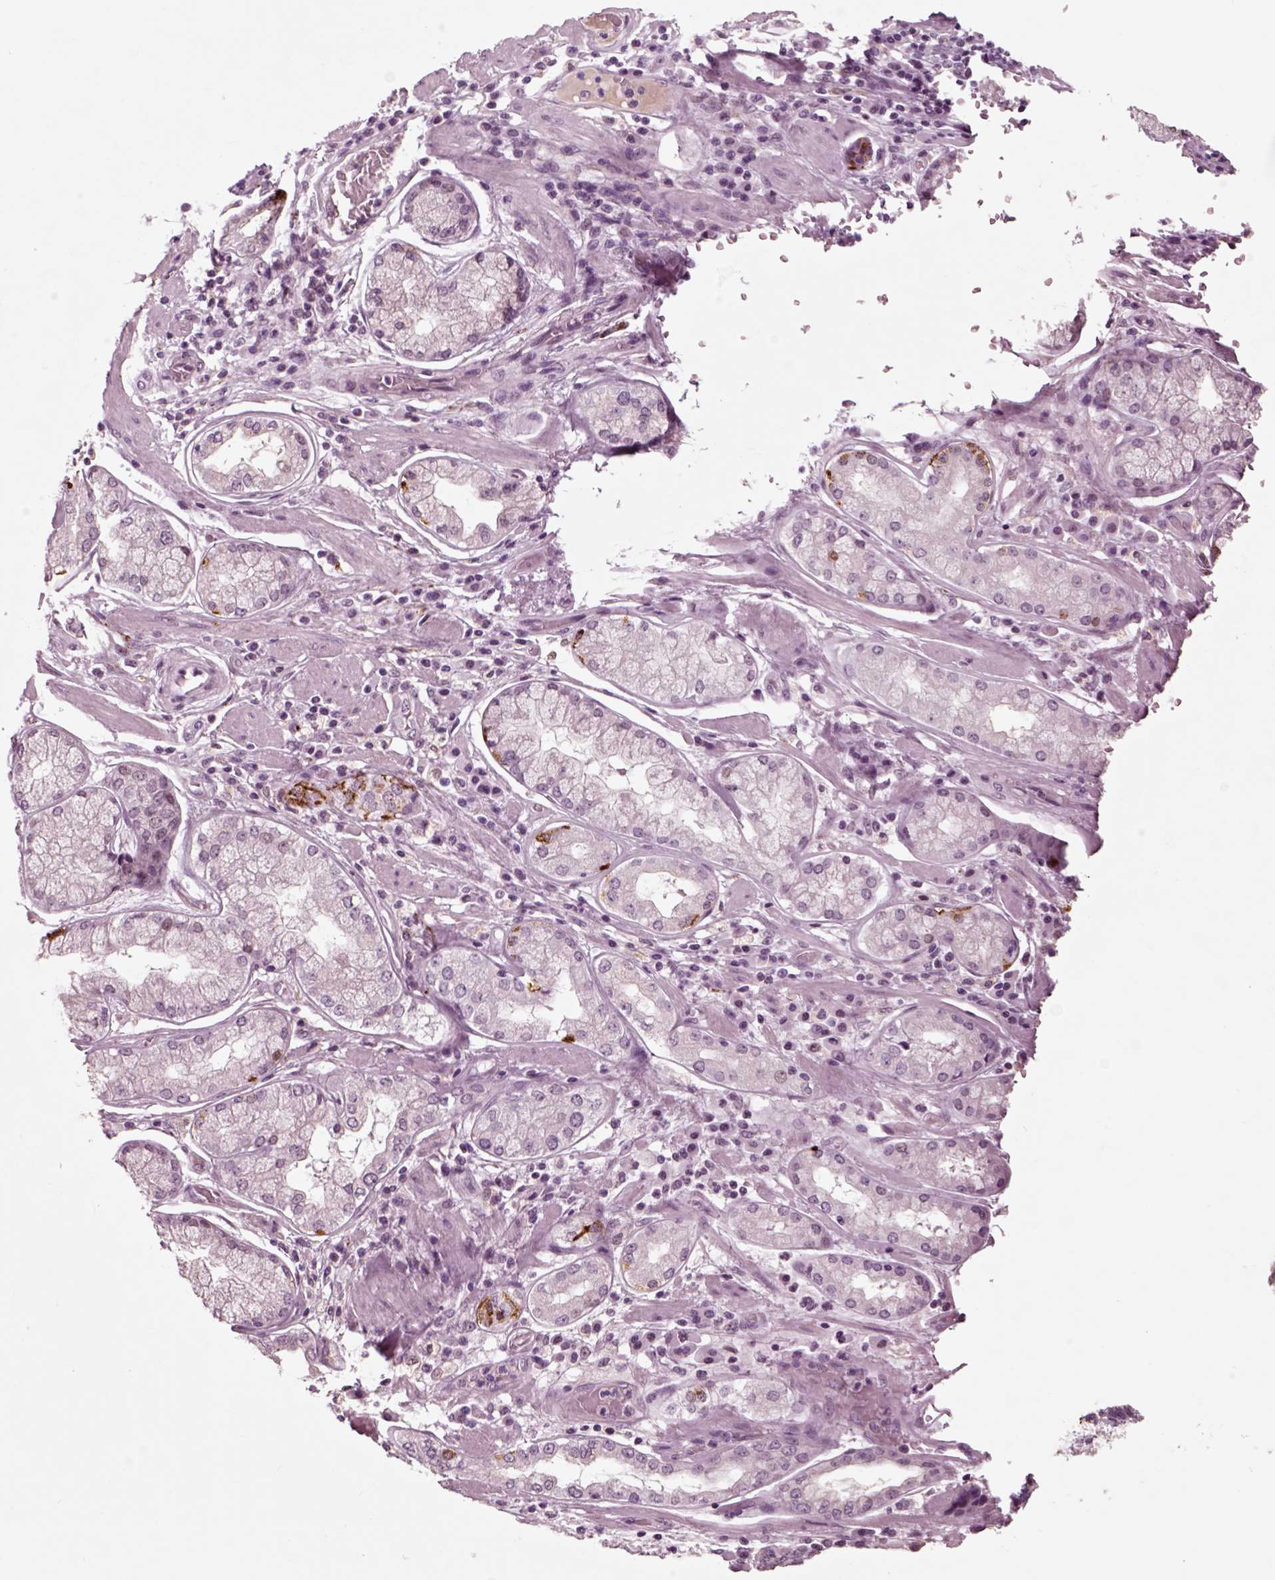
{"staining": {"intensity": "negative", "quantity": "none", "location": "none"}, "tissue": "stomach cancer", "cell_type": "Tumor cells", "image_type": "cancer", "snomed": [{"axis": "morphology", "description": "Adenocarcinoma, NOS"}, {"axis": "topography", "description": "Stomach, lower"}], "caption": "A high-resolution image shows immunohistochemistry (IHC) staining of stomach cancer (adenocarcinoma), which displays no significant staining in tumor cells.", "gene": "CHGB", "patient": {"sex": "female", "age": 76}}